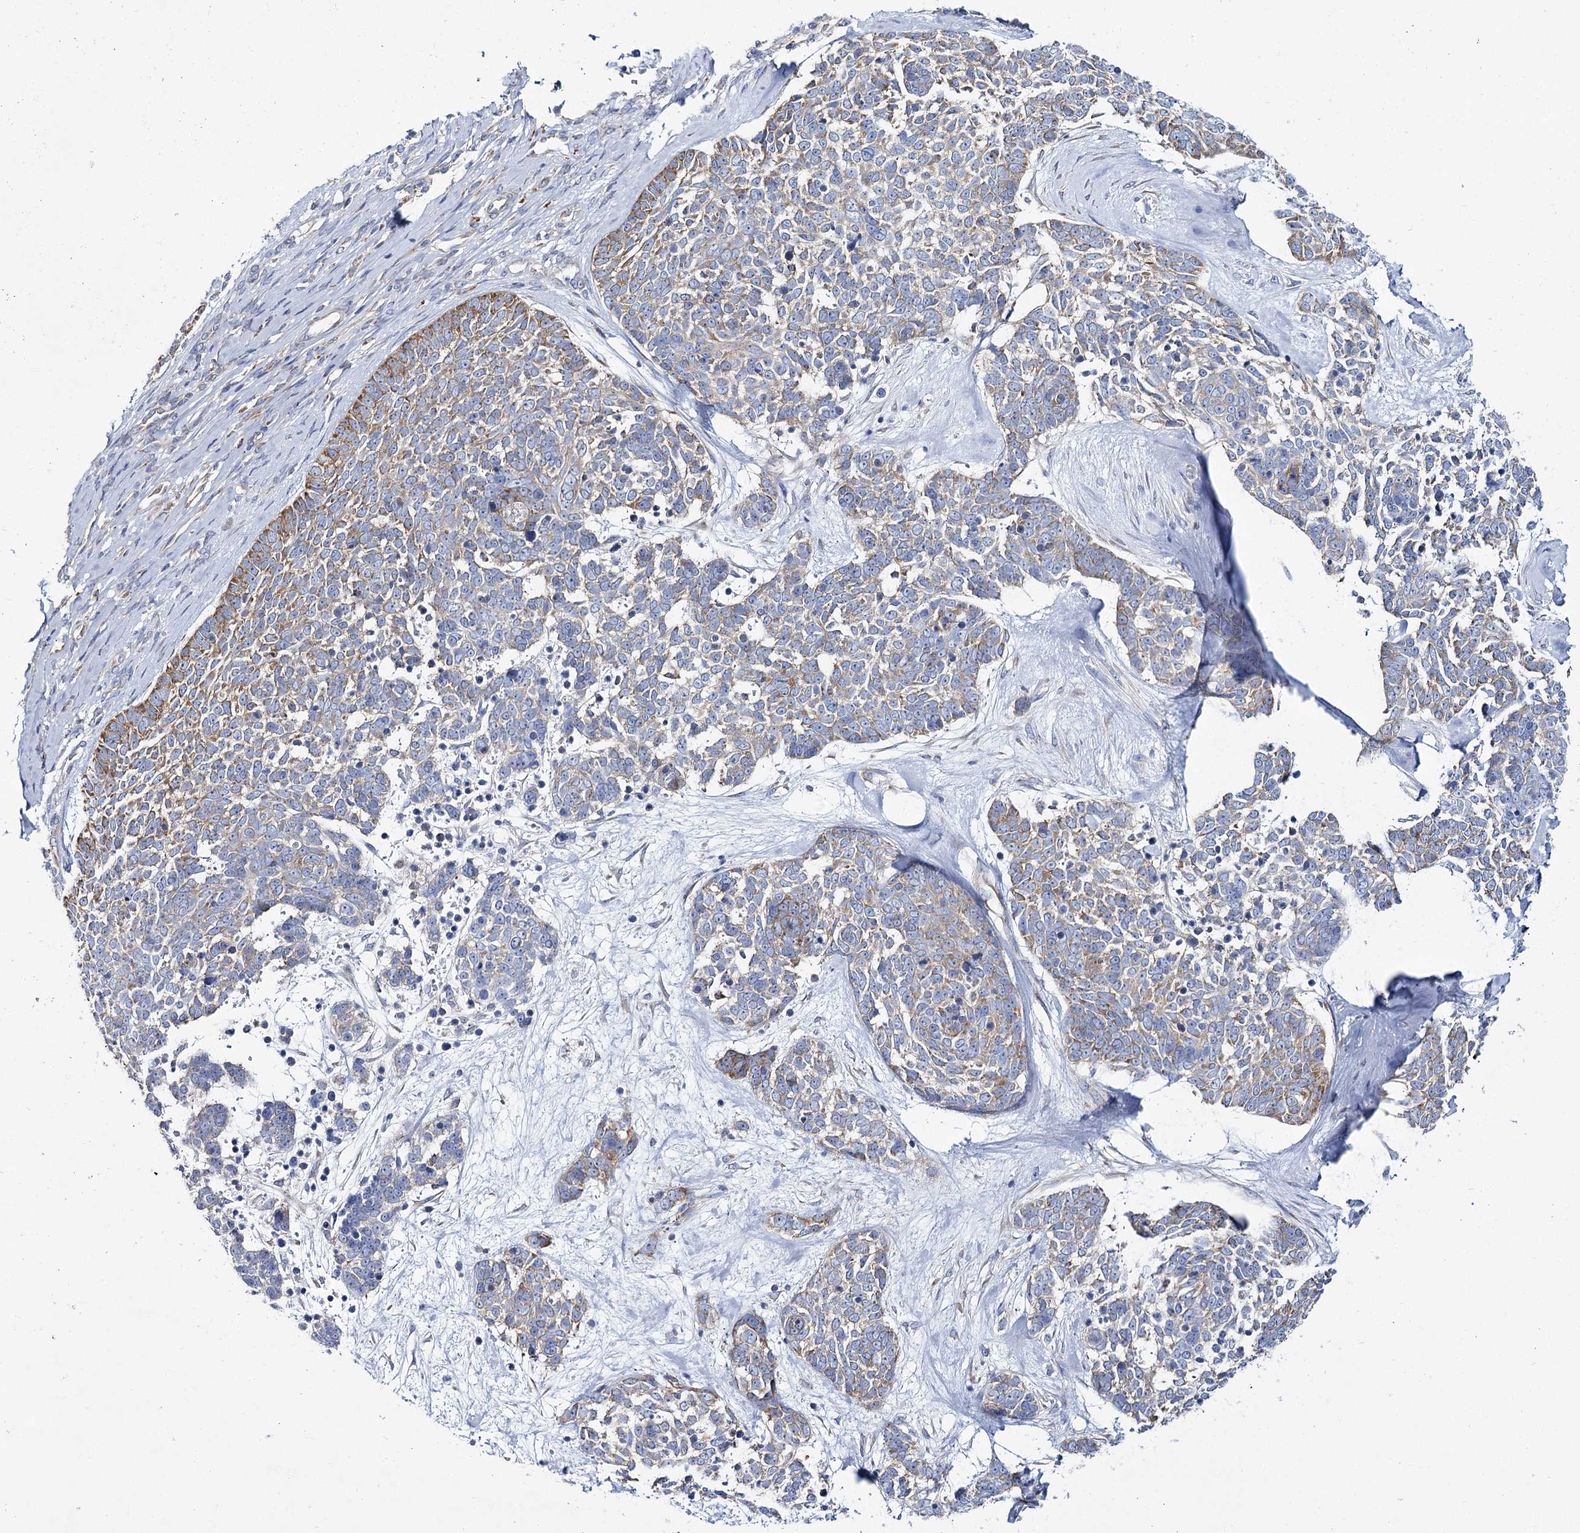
{"staining": {"intensity": "moderate", "quantity": "25%-75%", "location": "cytoplasmic/membranous"}, "tissue": "skin cancer", "cell_type": "Tumor cells", "image_type": "cancer", "snomed": [{"axis": "morphology", "description": "Basal cell carcinoma"}, {"axis": "topography", "description": "Skin"}], "caption": "Skin basal cell carcinoma stained with IHC shows moderate cytoplasmic/membranous expression in about 25%-75% of tumor cells.", "gene": "THUMPD3", "patient": {"sex": "female", "age": 81}}